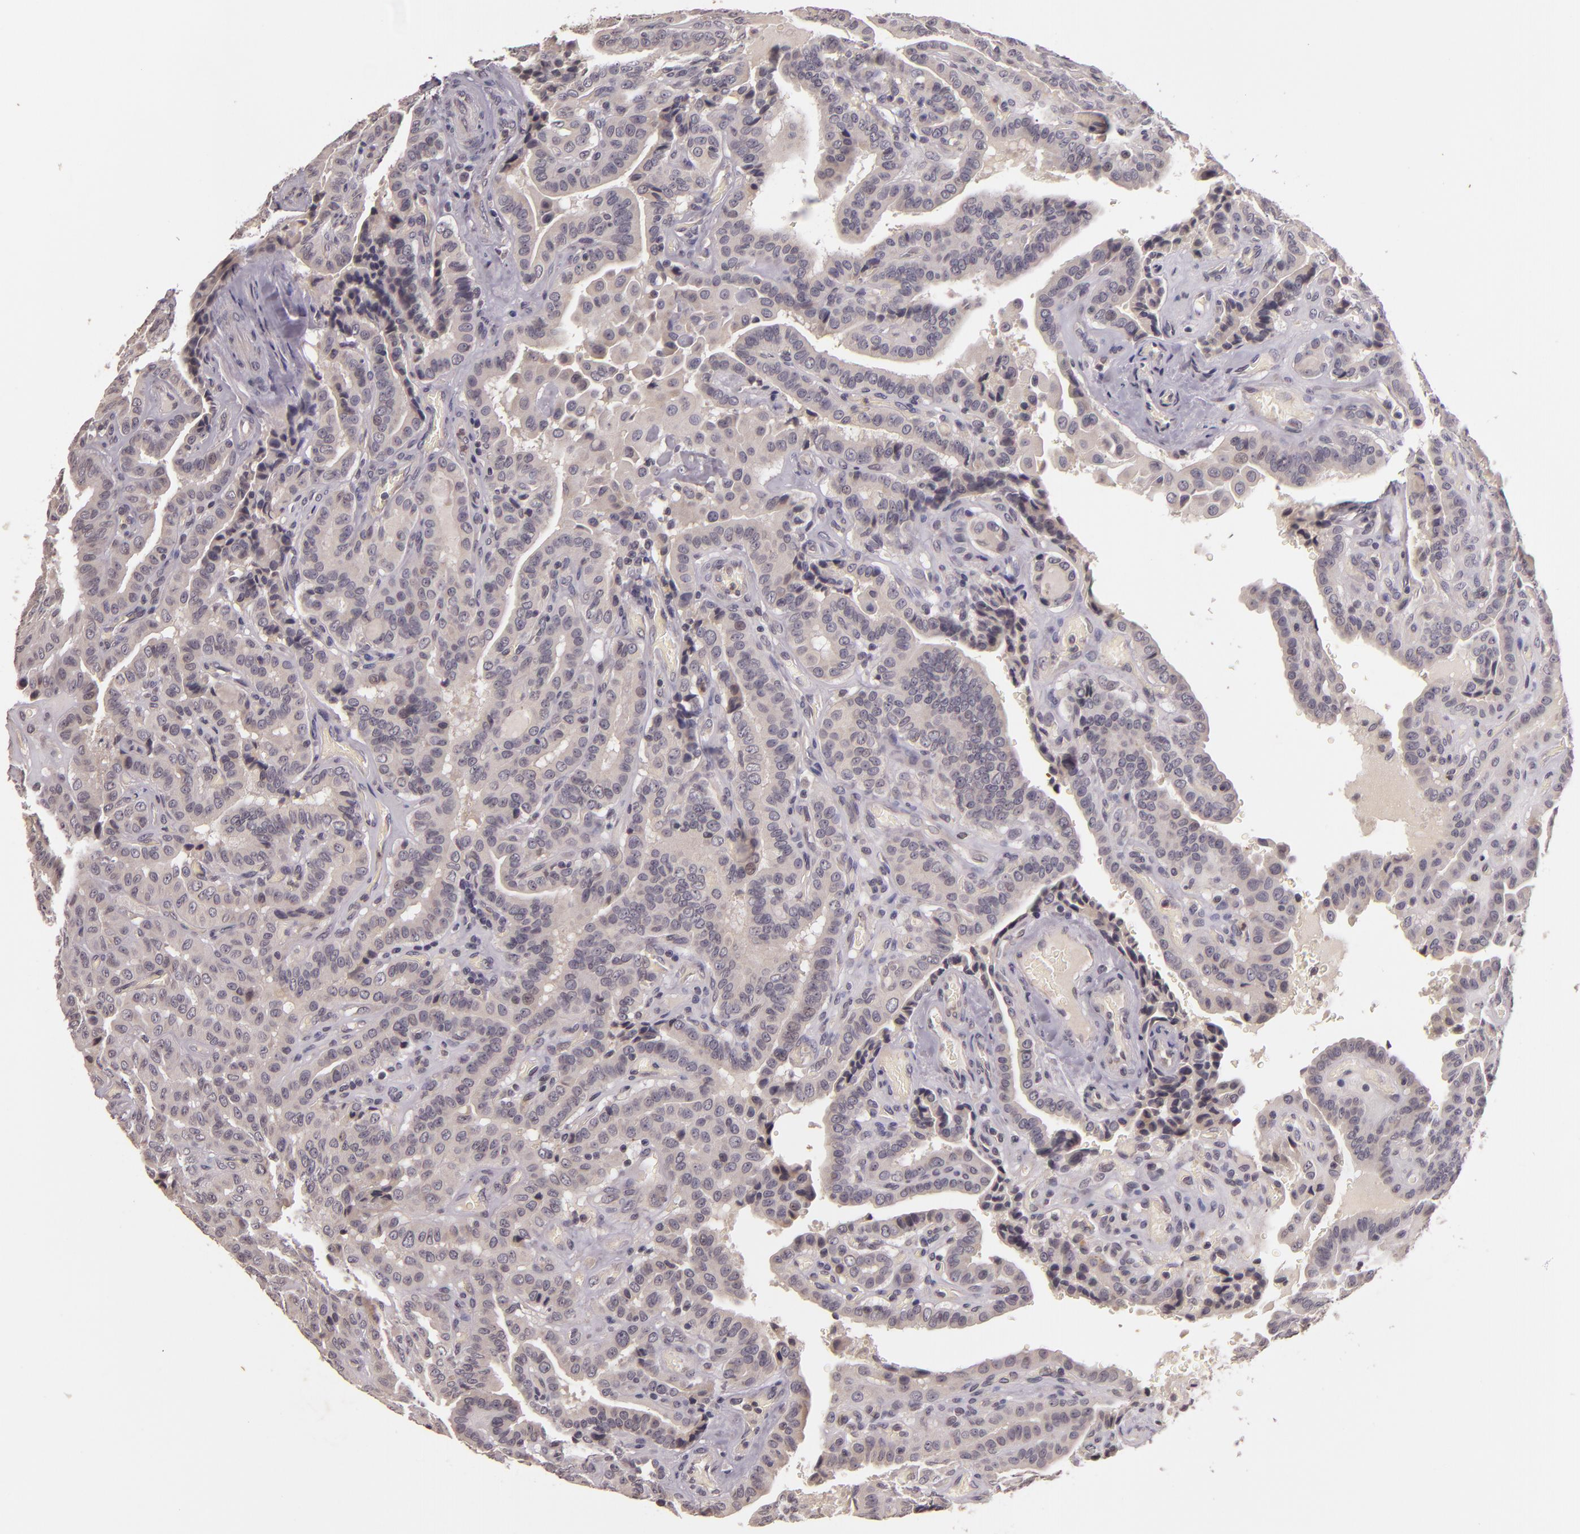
{"staining": {"intensity": "negative", "quantity": "none", "location": "none"}, "tissue": "thyroid cancer", "cell_type": "Tumor cells", "image_type": "cancer", "snomed": [{"axis": "morphology", "description": "Papillary adenocarcinoma, NOS"}, {"axis": "topography", "description": "Thyroid gland"}], "caption": "DAB (3,3'-diaminobenzidine) immunohistochemical staining of thyroid cancer shows no significant expression in tumor cells. Nuclei are stained in blue.", "gene": "TFF1", "patient": {"sex": "male", "age": 87}}